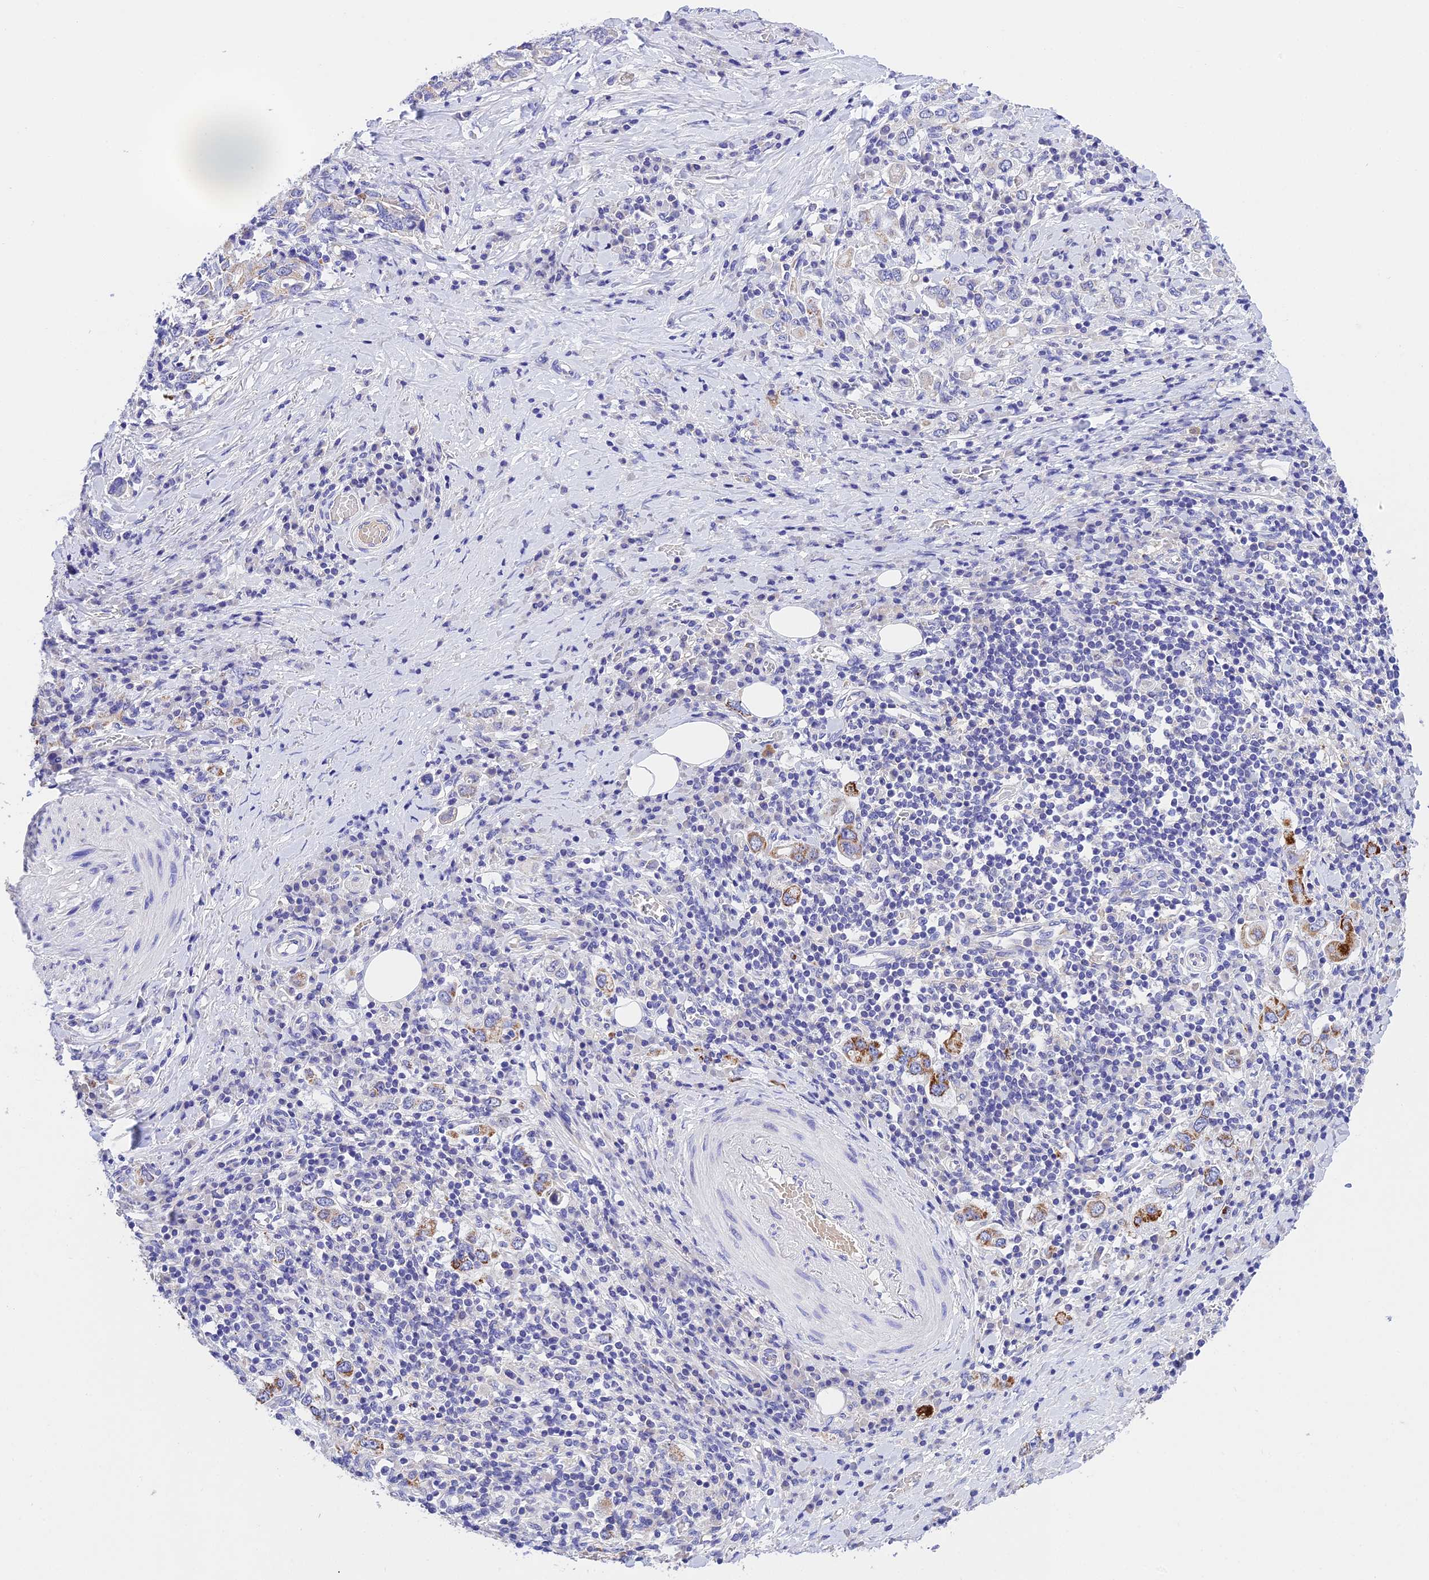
{"staining": {"intensity": "moderate", "quantity": "25%-75%", "location": "cytoplasmic/membranous"}, "tissue": "stomach cancer", "cell_type": "Tumor cells", "image_type": "cancer", "snomed": [{"axis": "morphology", "description": "Adenocarcinoma, NOS"}, {"axis": "topography", "description": "Stomach, upper"}, {"axis": "topography", "description": "Stomach"}], "caption": "Stomach adenocarcinoma was stained to show a protein in brown. There is medium levels of moderate cytoplasmic/membranous expression in about 25%-75% of tumor cells. Nuclei are stained in blue.", "gene": "MS4A5", "patient": {"sex": "male", "age": 62}}